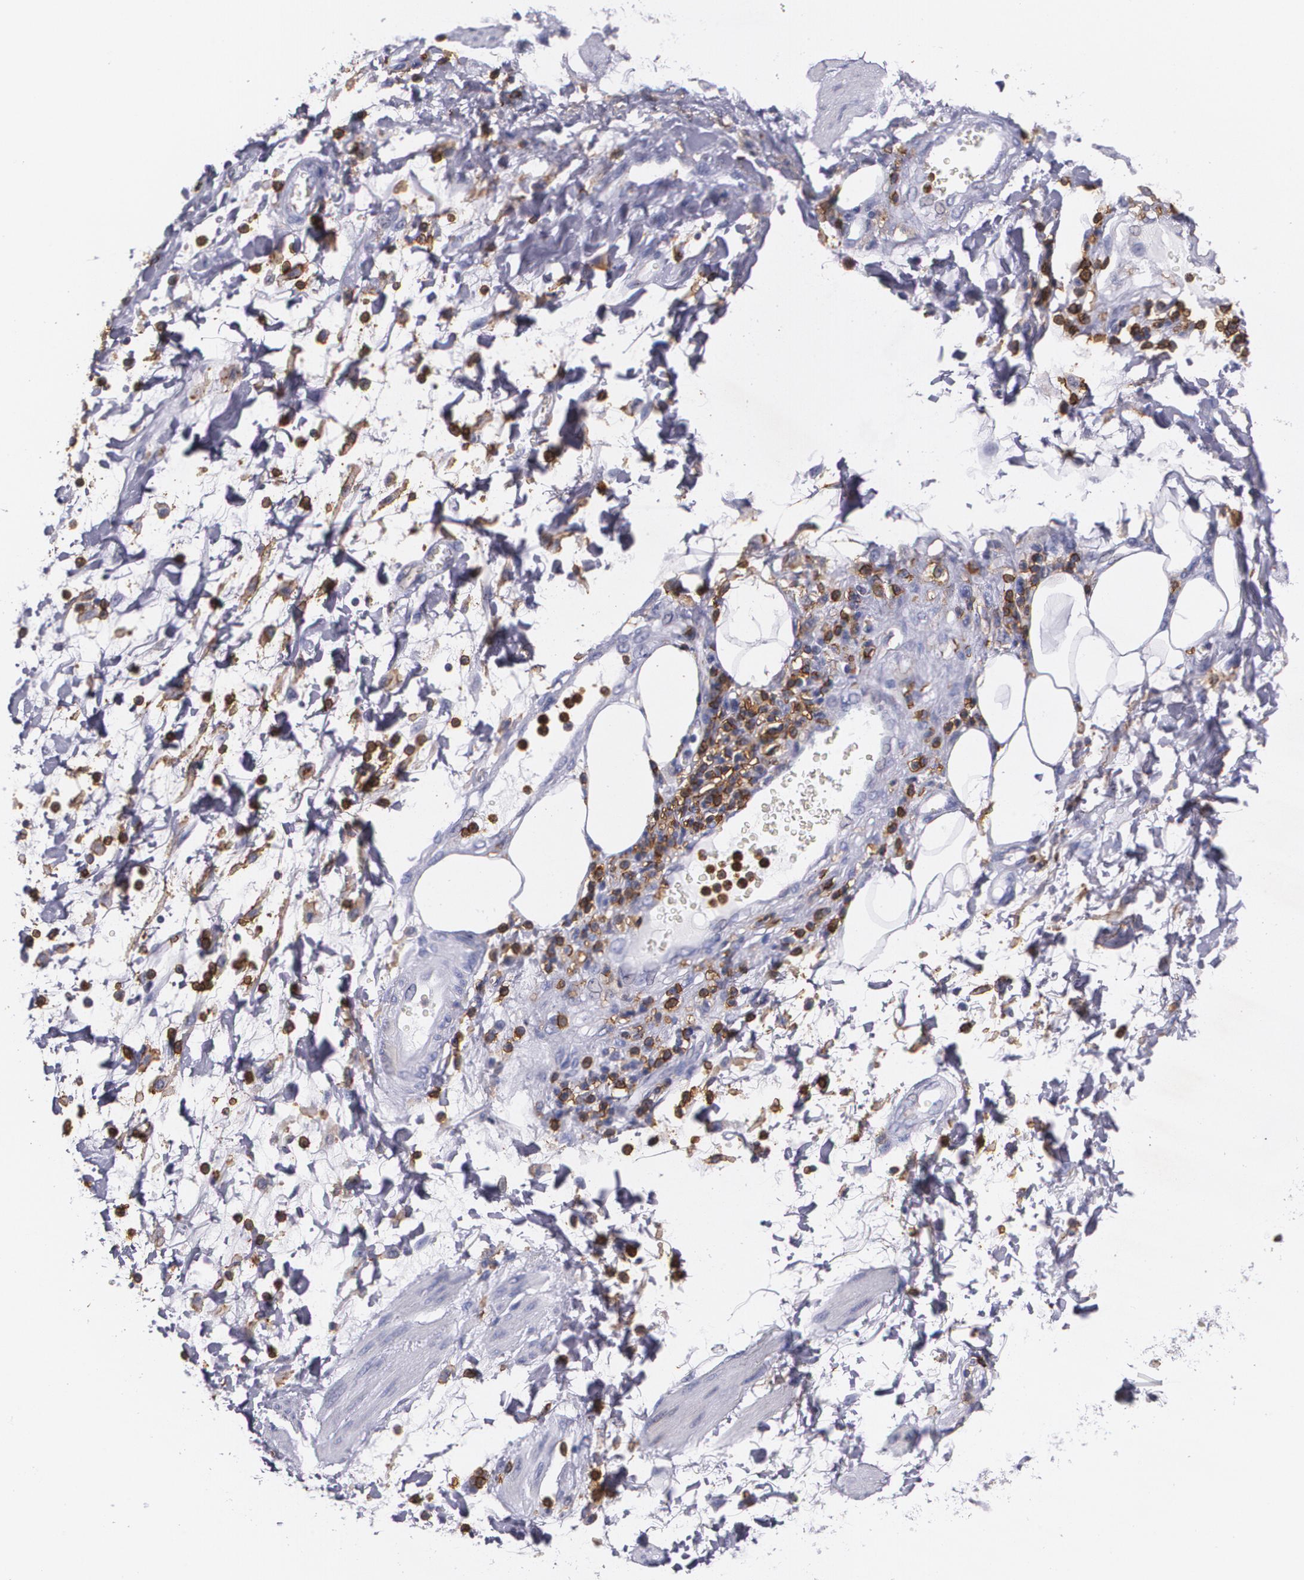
{"staining": {"intensity": "negative", "quantity": "none", "location": "none"}, "tissue": "stomach cancer", "cell_type": "Tumor cells", "image_type": "cancer", "snomed": [{"axis": "morphology", "description": "Adenocarcinoma, NOS"}, {"axis": "topography", "description": "Pancreas"}, {"axis": "topography", "description": "Stomach, upper"}], "caption": "This image is of stomach adenocarcinoma stained with immunohistochemistry (IHC) to label a protein in brown with the nuclei are counter-stained blue. There is no staining in tumor cells. Brightfield microscopy of immunohistochemistry stained with DAB (3,3'-diaminobenzidine) (brown) and hematoxylin (blue), captured at high magnification.", "gene": "PTPRC", "patient": {"sex": "male", "age": 77}}